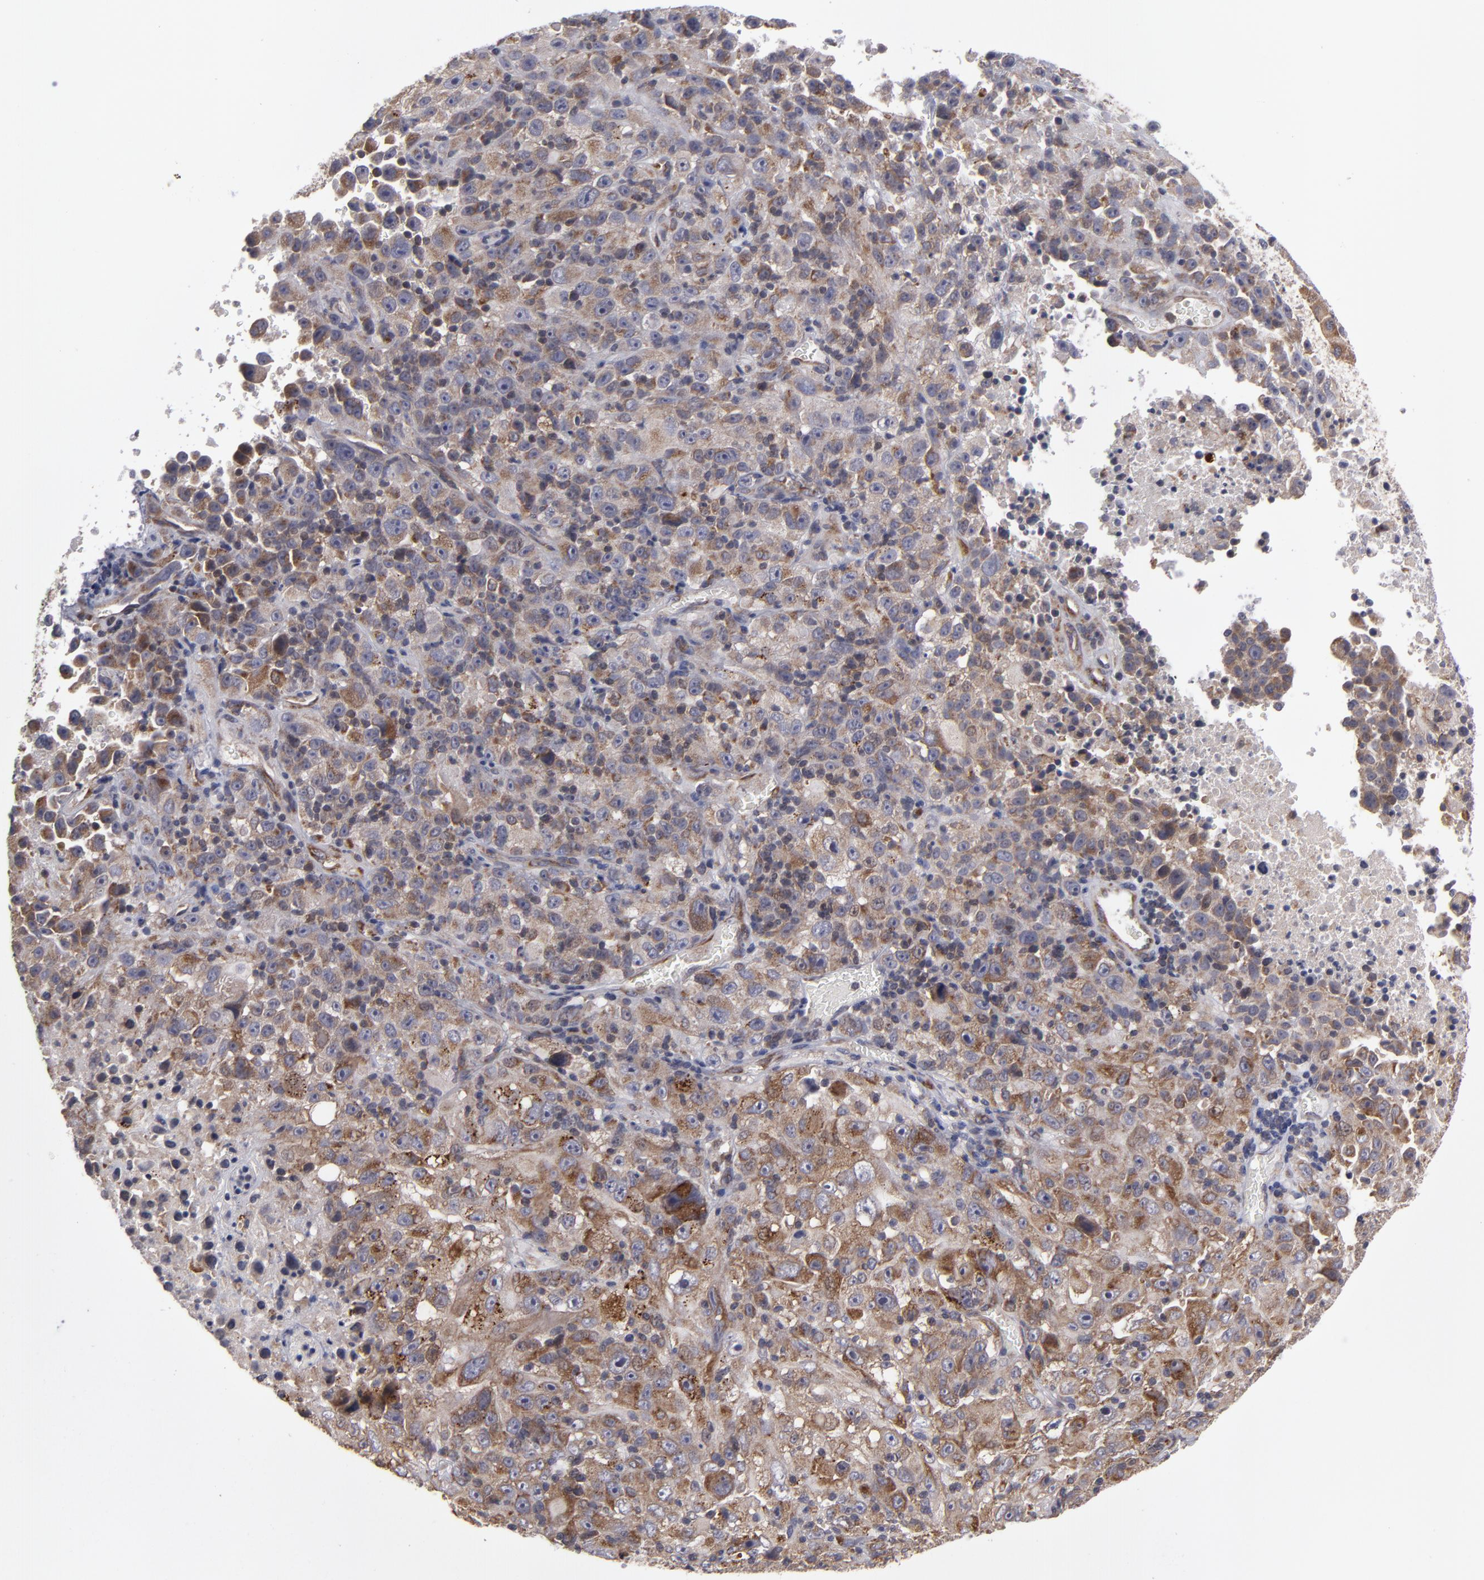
{"staining": {"intensity": "strong", "quantity": ">75%", "location": "cytoplasmic/membranous"}, "tissue": "melanoma", "cell_type": "Tumor cells", "image_type": "cancer", "snomed": [{"axis": "morphology", "description": "Malignant melanoma, Metastatic site"}, {"axis": "topography", "description": "Cerebral cortex"}], "caption": "Immunohistochemical staining of human malignant melanoma (metastatic site) exhibits high levels of strong cytoplasmic/membranous protein expression in approximately >75% of tumor cells.", "gene": "SND1", "patient": {"sex": "female", "age": 52}}